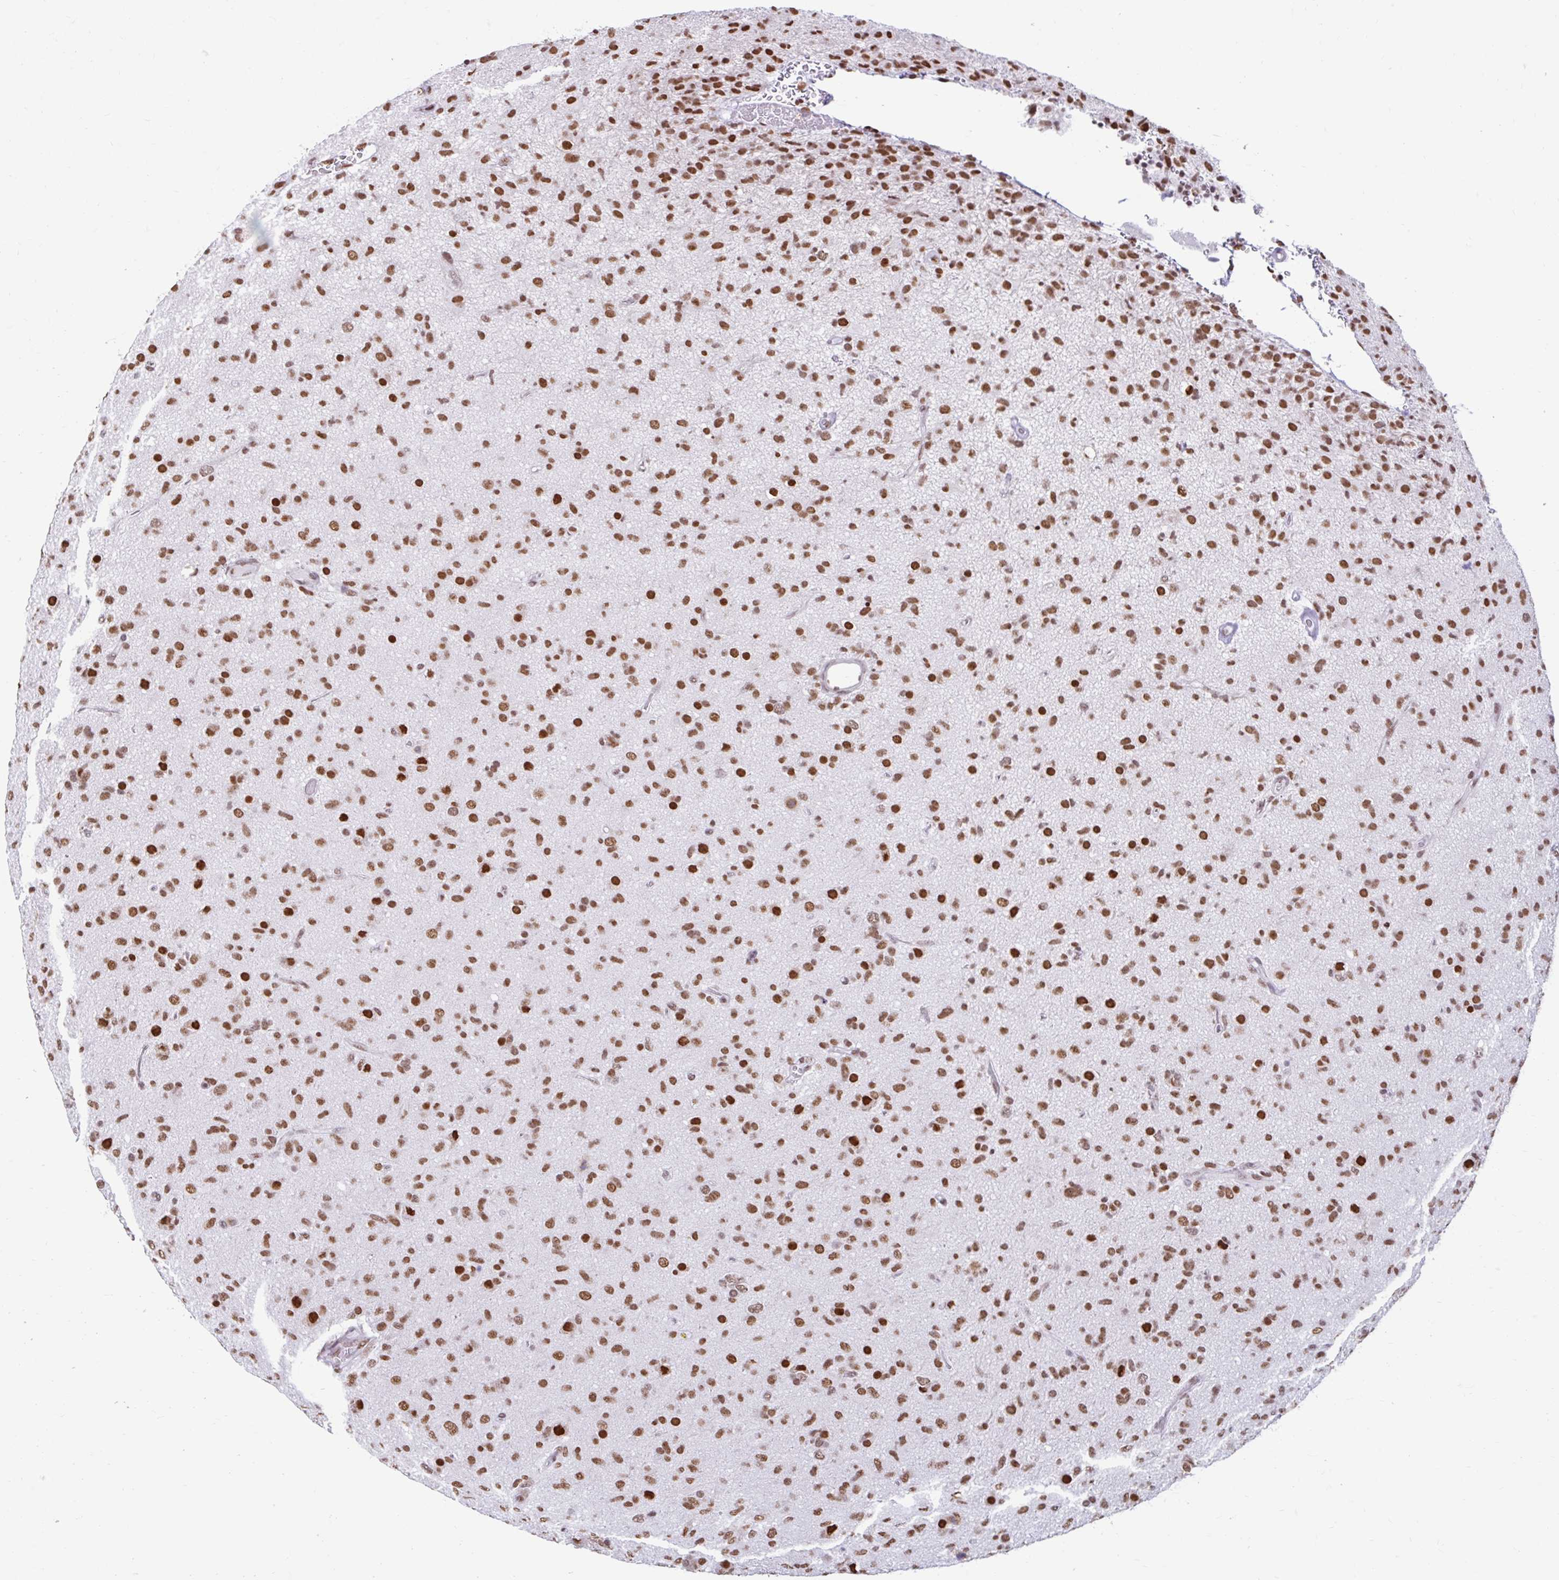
{"staining": {"intensity": "strong", "quantity": ">75%", "location": "nuclear"}, "tissue": "glioma", "cell_type": "Tumor cells", "image_type": "cancer", "snomed": [{"axis": "morphology", "description": "Glioma, malignant, Low grade"}, {"axis": "topography", "description": "Brain"}], "caption": "Tumor cells exhibit high levels of strong nuclear positivity in about >75% of cells in human glioma.", "gene": "KHDRBS1", "patient": {"sex": "male", "age": 65}}